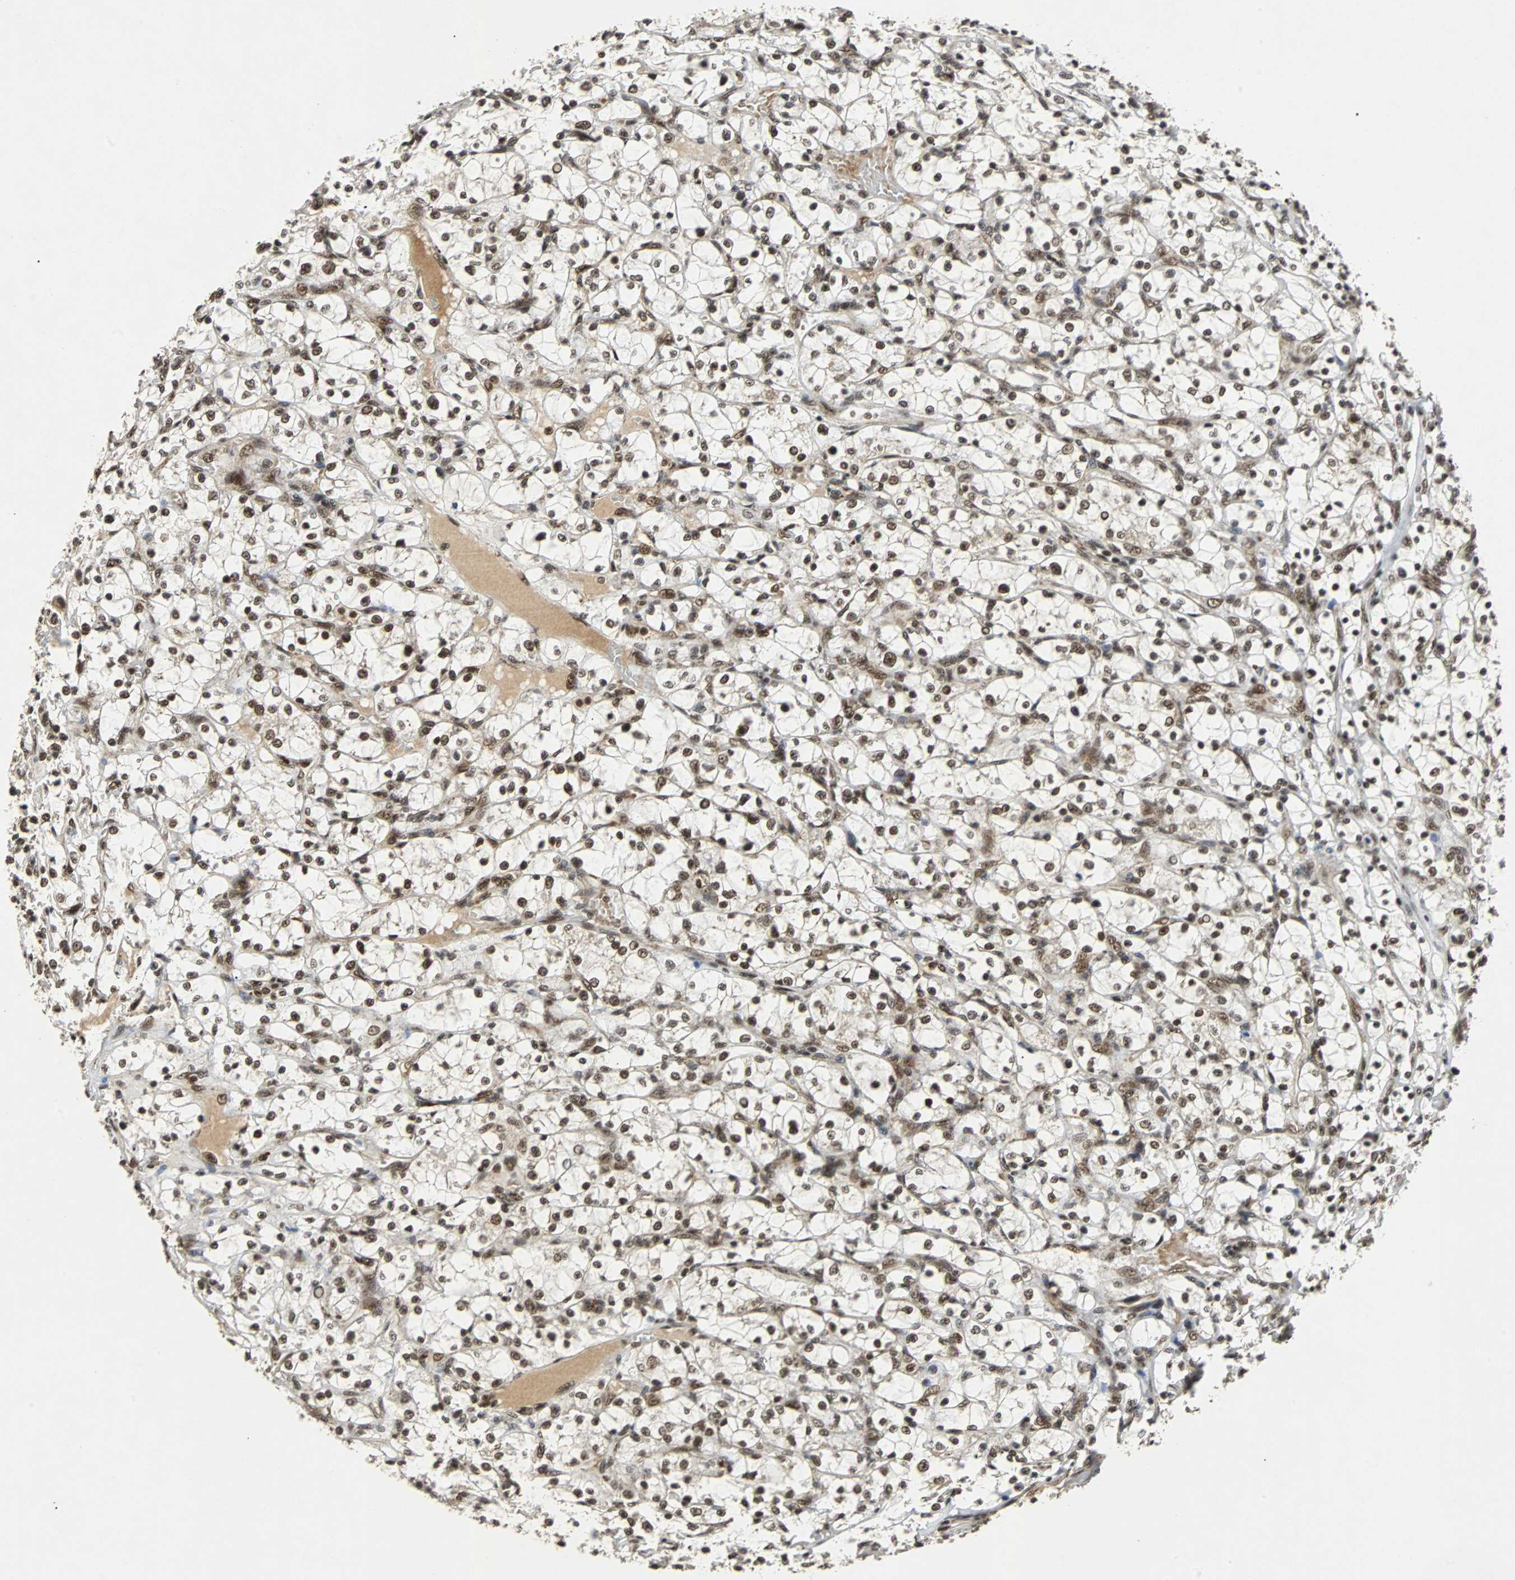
{"staining": {"intensity": "strong", "quantity": ">75%", "location": "nuclear"}, "tissue": "renal cancer", "cell_type": "Tumor cells", "image_type": "cancer", "snomed": [{"axis": "morphology", "description": "Adenocarcinoma, NOS"}, {"axis": "topography", "description": "Kidney"}], "caption": "Renal cancer stained with immunohistochemistry (IHC) shows strong nuclear expression in about >75% of tumor cells.", "gene": "TAF5", "patient": {"sex": "female", "age": 69}}